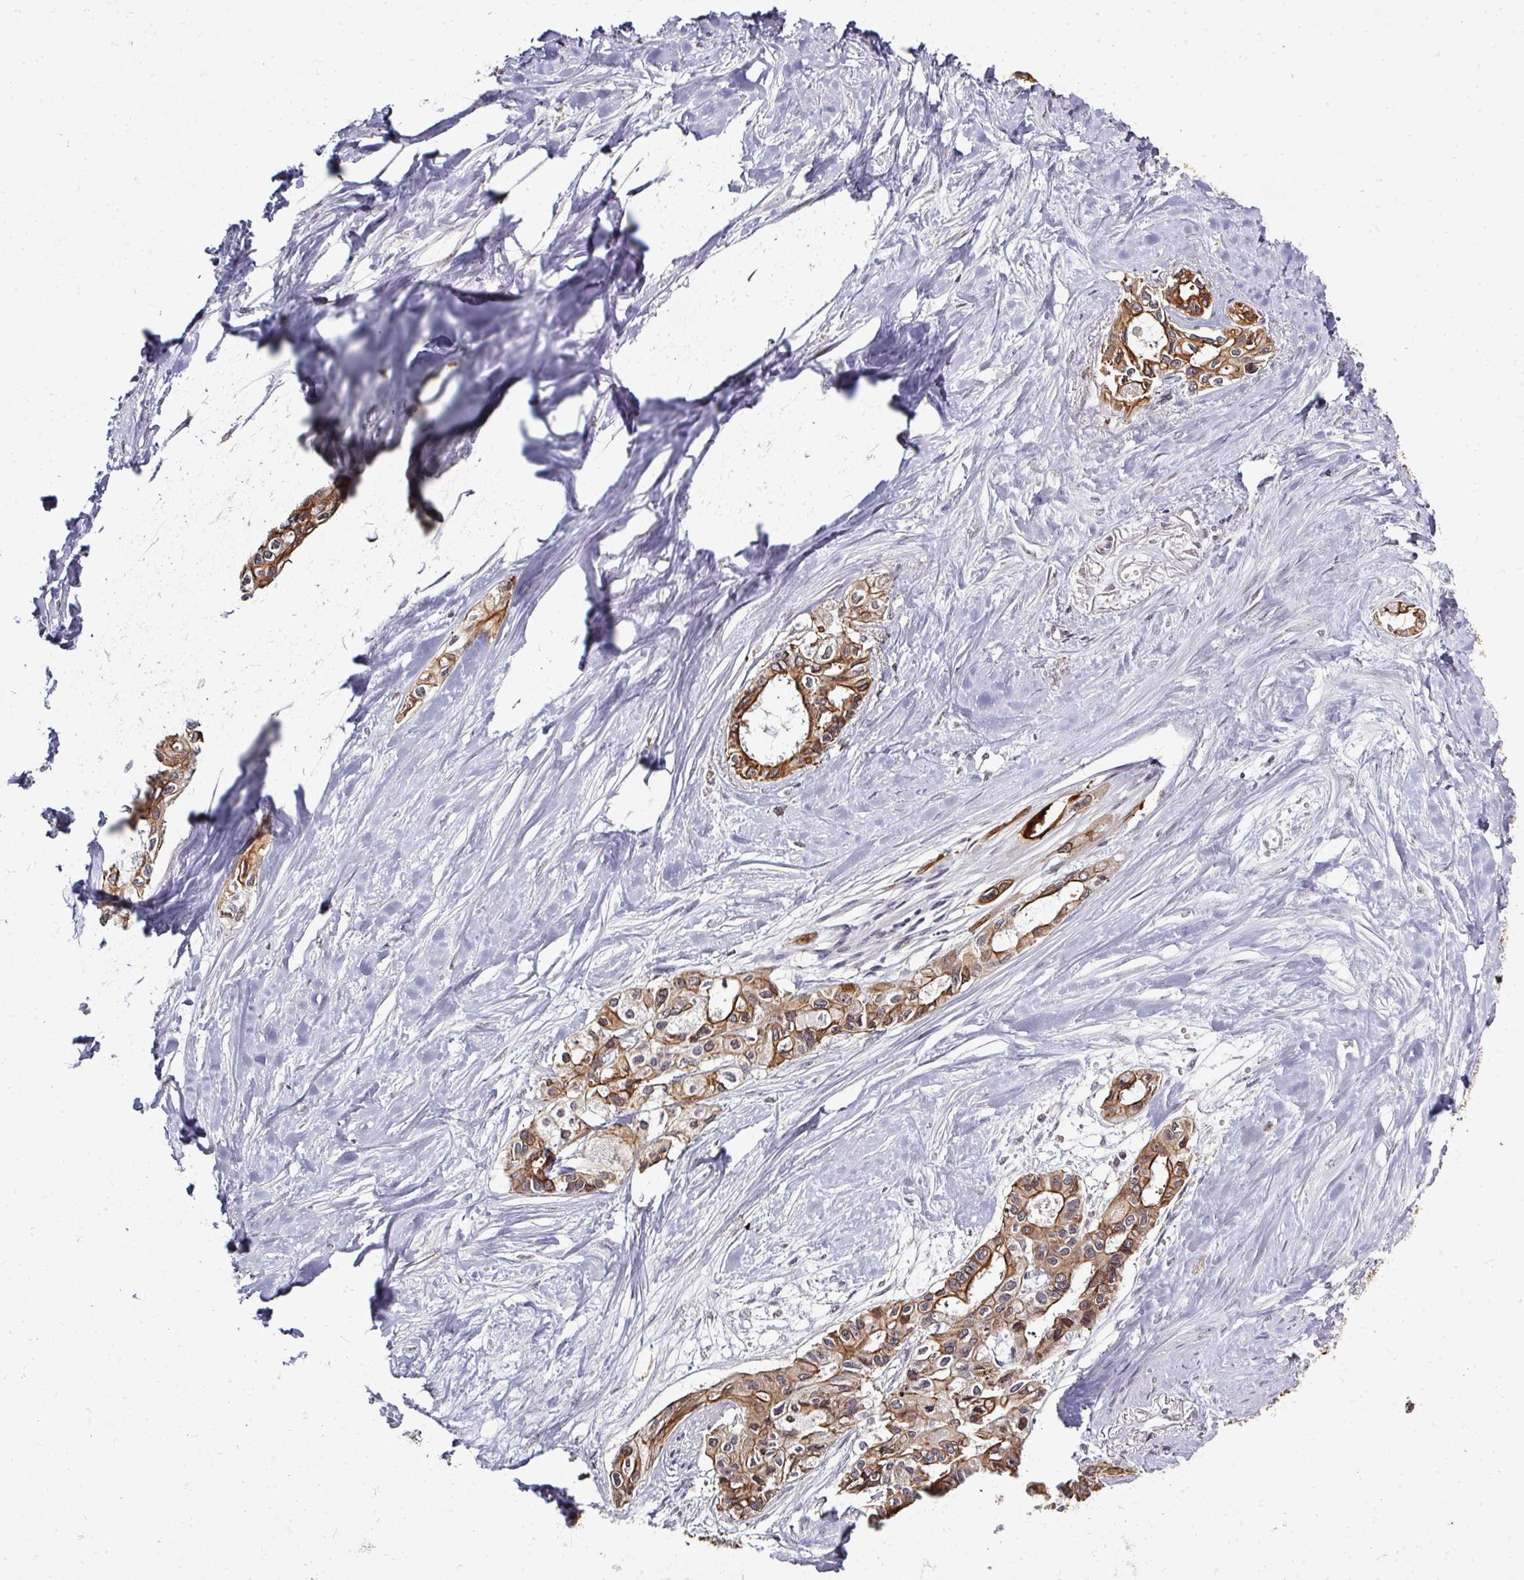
{"staining": {"intensity": "moderate", "quantity": ">75%", "location": "cytoplasmic/membranous,nuclear"}, "tissue": "pancreatic cancer", "cell_type": "Tumor cells", "image_type": "cancer", "snomed": [{"axis": "morphology", "description": "Adenocarcinoma, NOS"}, {"axis": "topography", "description": "Pancreas"}], "caption": "Human pancreatic cancer (adenocarcinoma) stained with a brown dye displays moderate cytoplasmic/membranous and nuclear positive staining in approximately >75% of tumor cells.", "gene": "GTF2H3", "patient": {"sex": "female", "age": 50}}